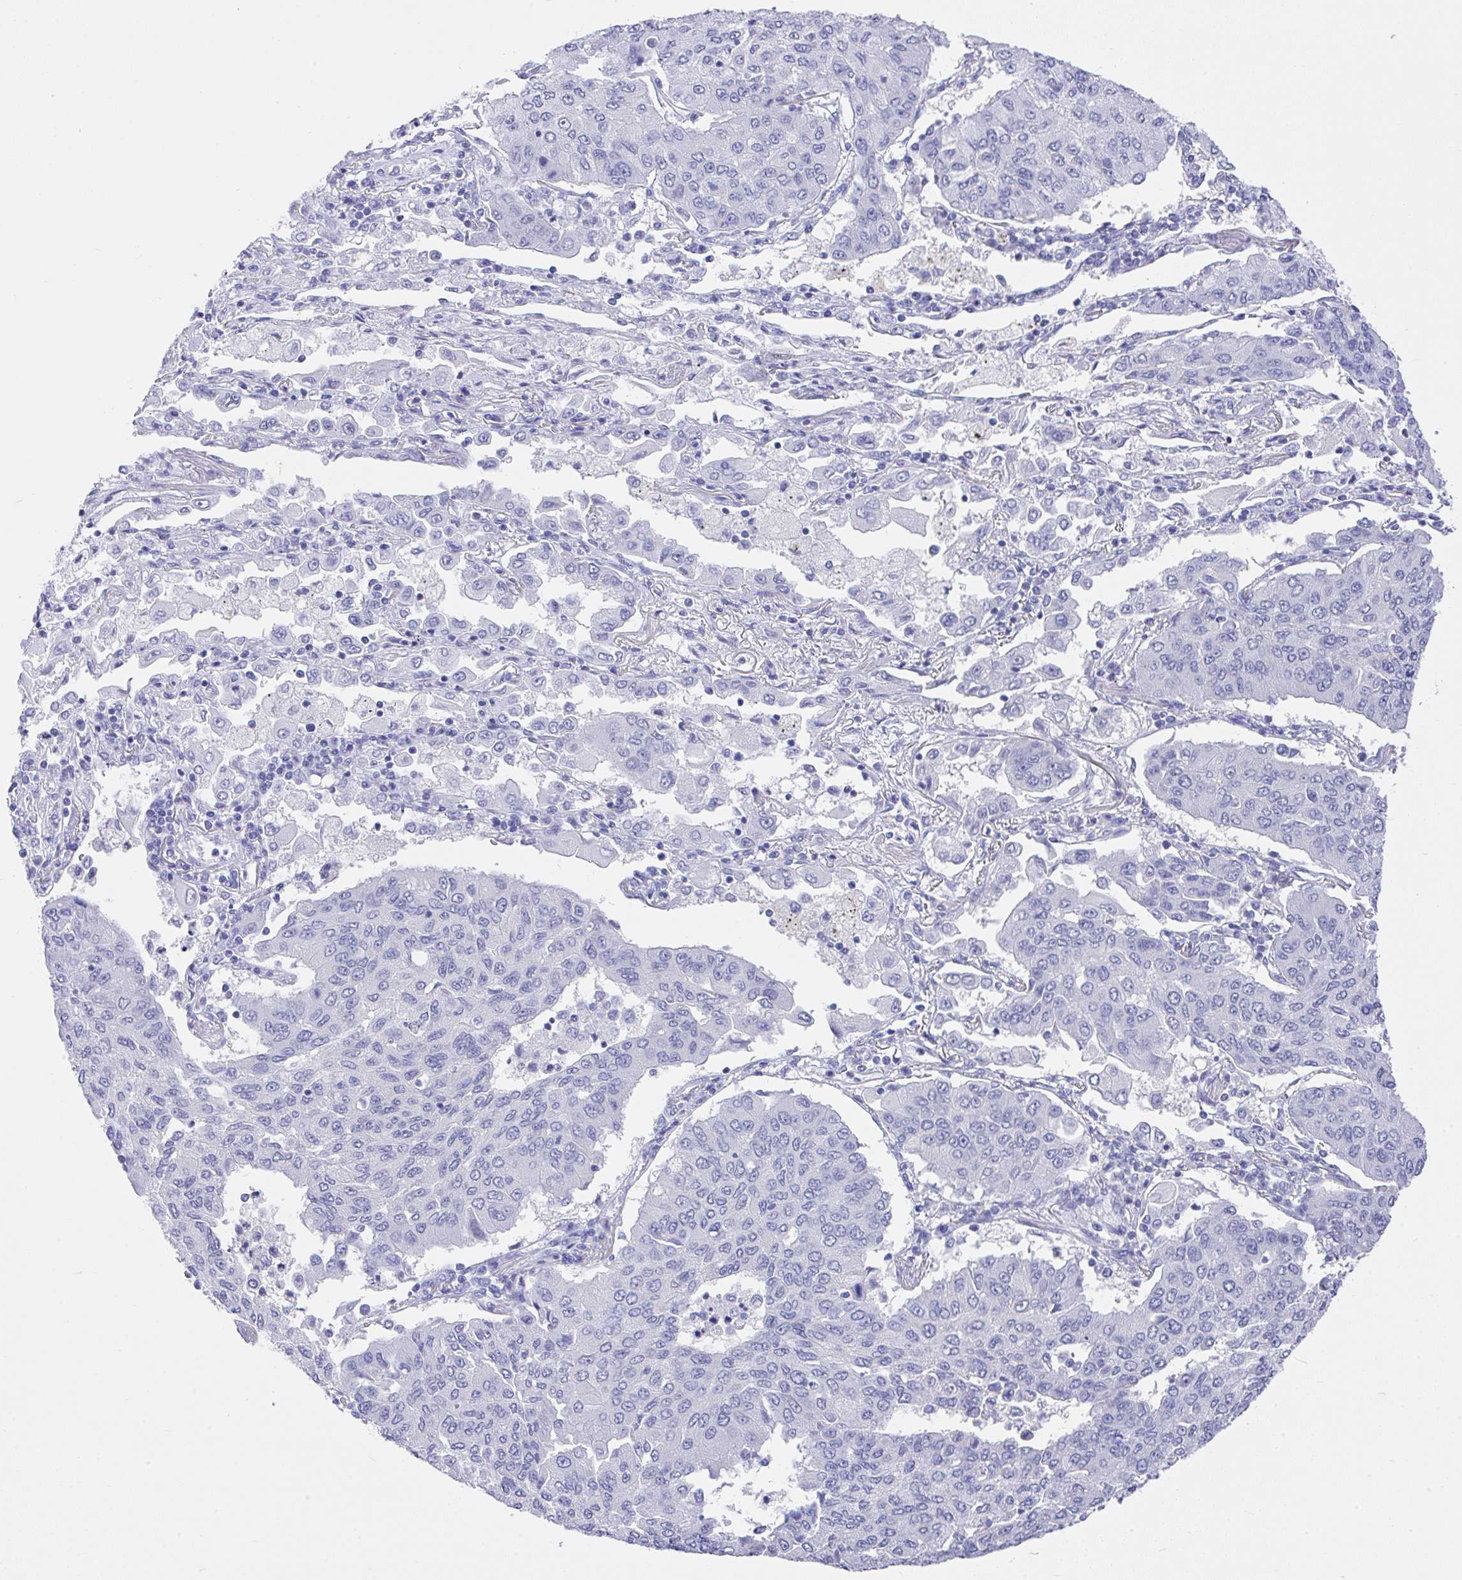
{"staining": {"intensity": "negative", "quantity": "none", "location": "none"}, "tissue": "lung cancer", "cell_type": "Tumor cells", "image_type": "cancer", "snomed": [{"axis": "morphology", "description": "Squamous cell carcinoma, NOS"}, {"axis": "topography", "description": "Lung"}], "caption": "This photomicrograph is of squamous cell carcinoma (lung) stained with IHC to label a protein in brown with the nuclei are counter-stained blue. There is no expression in tumor cells.", "gene": "MS4A12", "patient": {"sex": "male", "age": 74}}